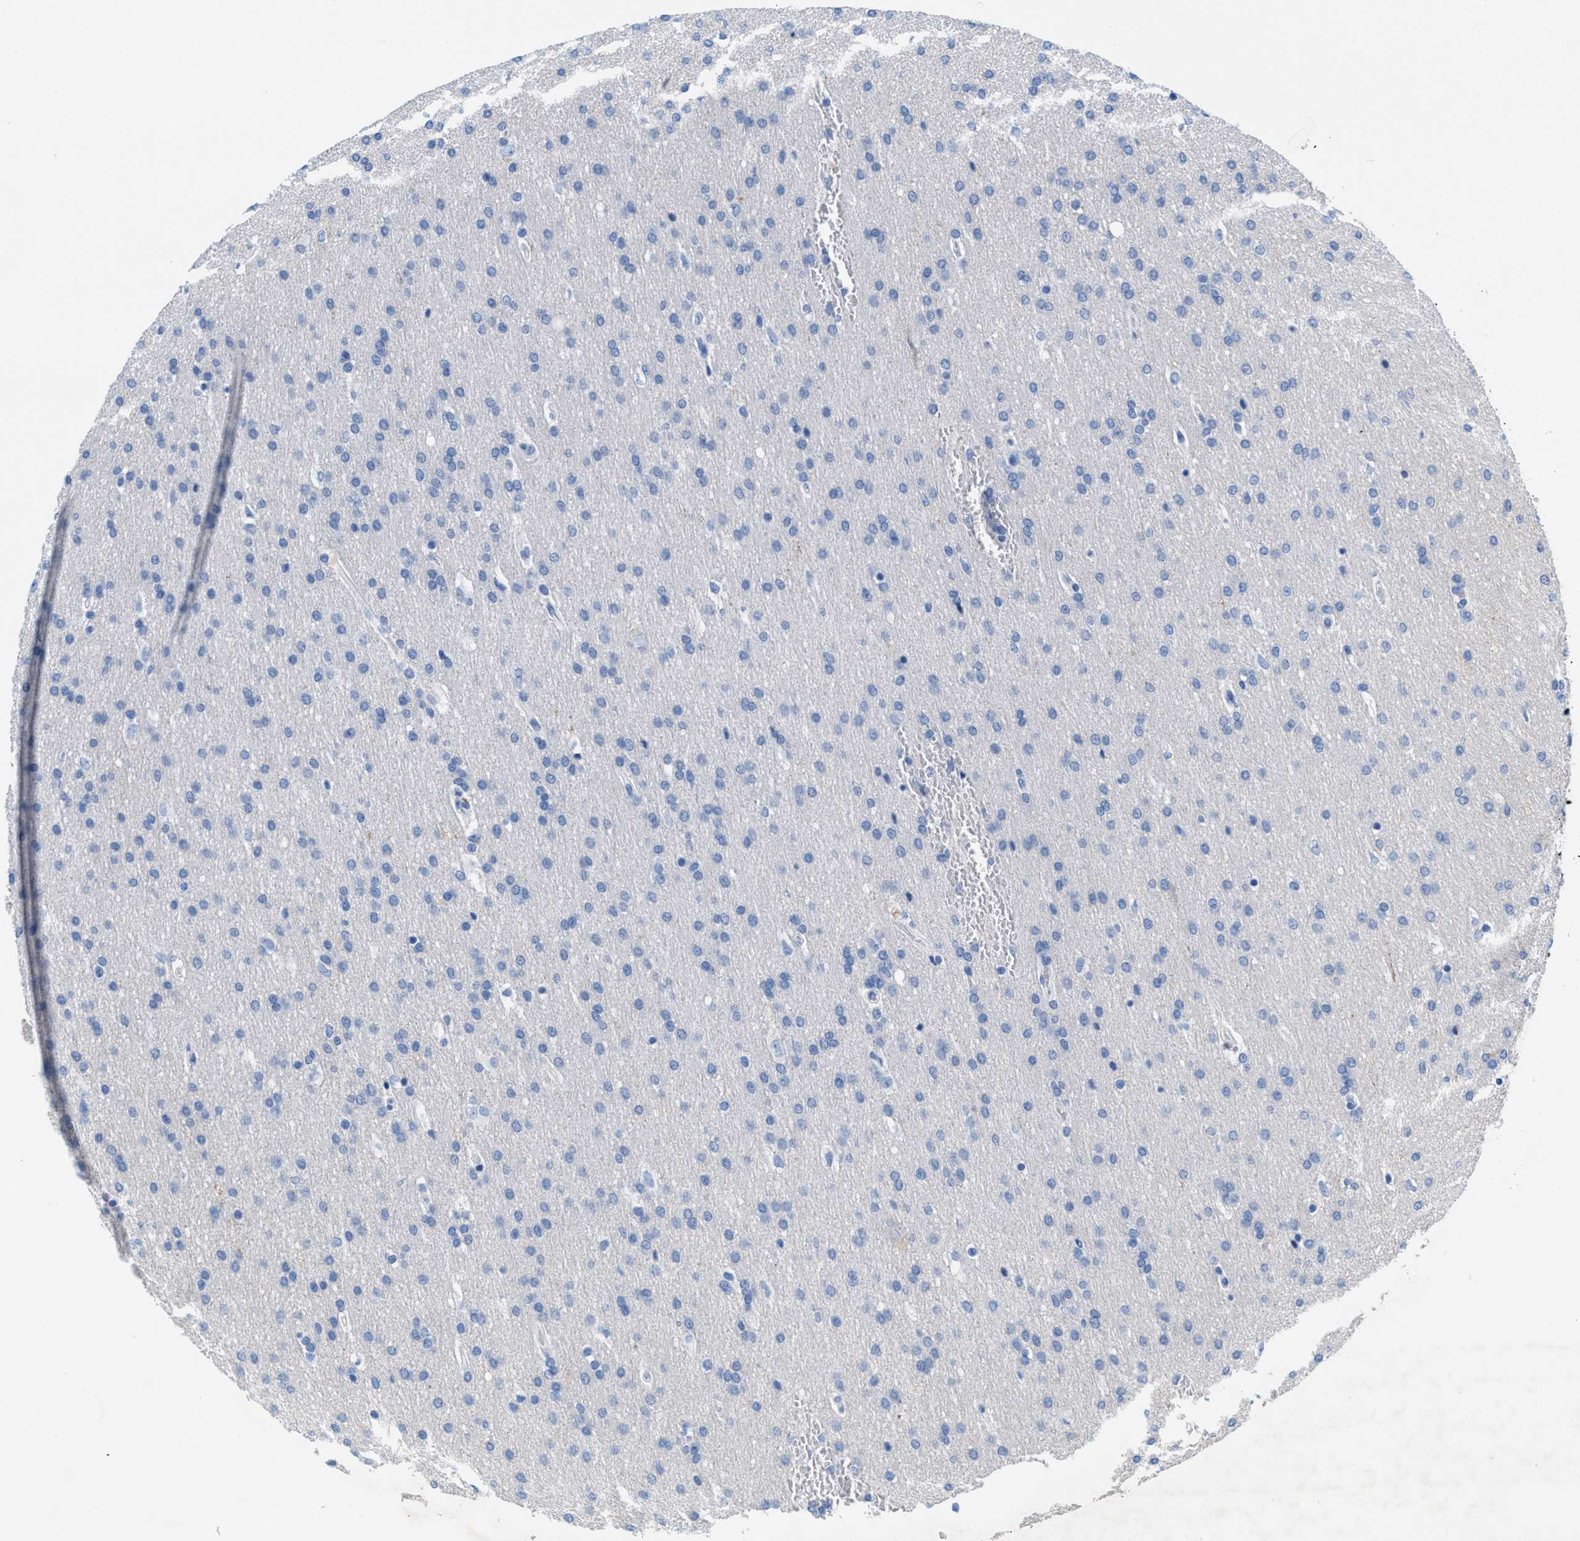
{"staining": {"intensity": "negative", "quantity": "none", "location": "none"}, "tissue": "glioma", "cell_type": "Tumor cells", "image_type": "cancer", "snomed": [{"axis": "morphology", "description": "Glioma, malignant, Low grade"}, {"axis": "topography", "description": "Brain"}], "caption": "Tumor cells are negative for protein expression in human malignant glioma (low-grade).", "gene": "SLFN13", "patient": {"sex": "female", "age": 37}}